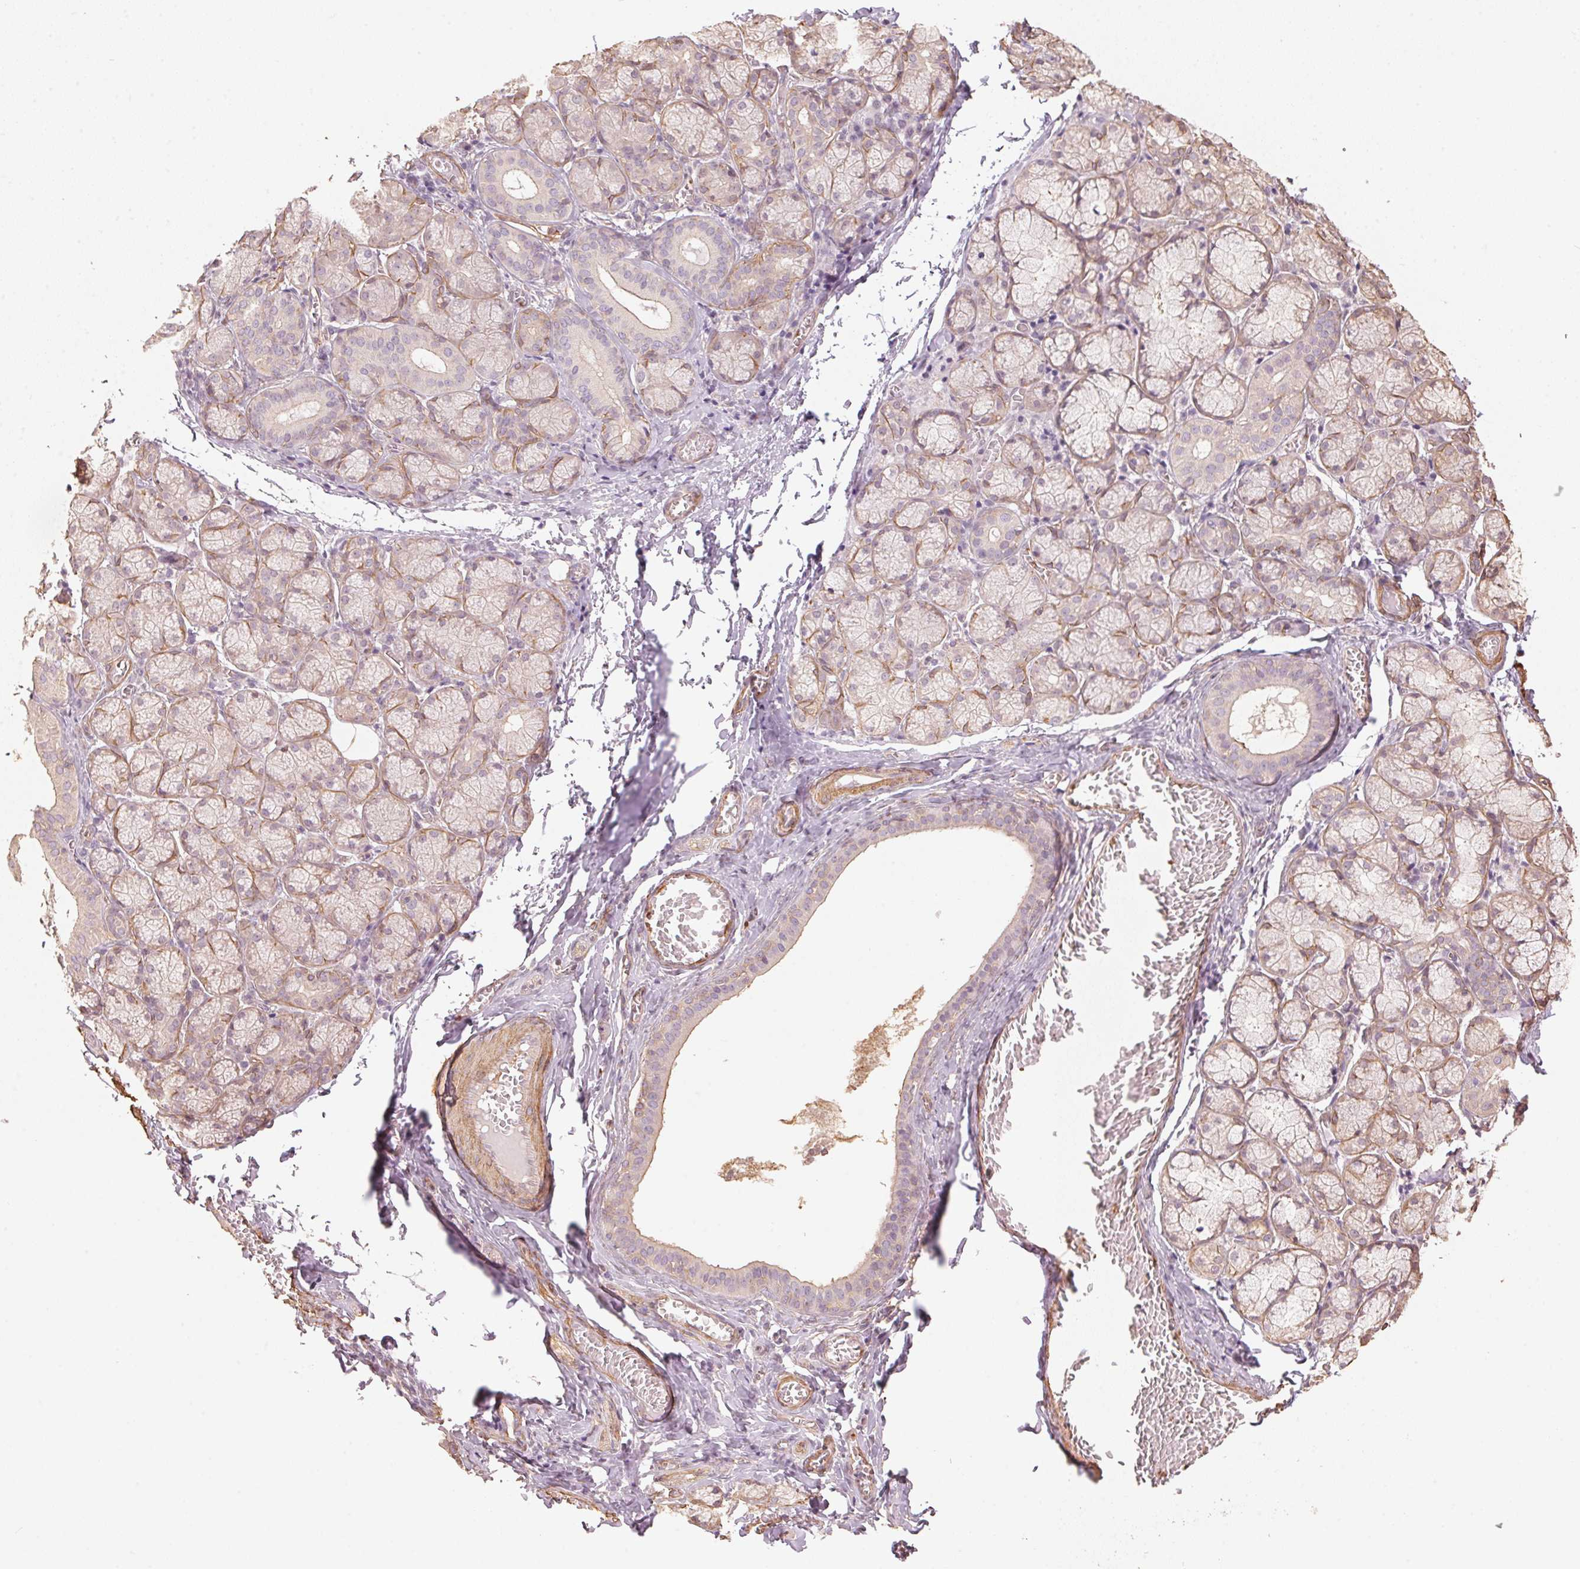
{"staining": {"intensity": "weak", "quantity": "<25%", "location": "cytoplasmic/membranous"}, "tissue": "salivary gland", "cell_type": "Glandular cells", "image_type": "normal", "snomed": [{"axis": "morphology", "description": "Normal tissue, NOS"}, {"axis": "topography", "description": "Salivary gland"}], "caption": "High magnification brightfield microscopy of unremarkable salivary gland stained with DAB (brown) and counterstained with hematoxylin (blue): glandular cells show no significant staining. (Brightfield microscopy of DAB IHC at high magnification).", "gene": "QDPR", "patient": {"sex": "female", "age": 24}}